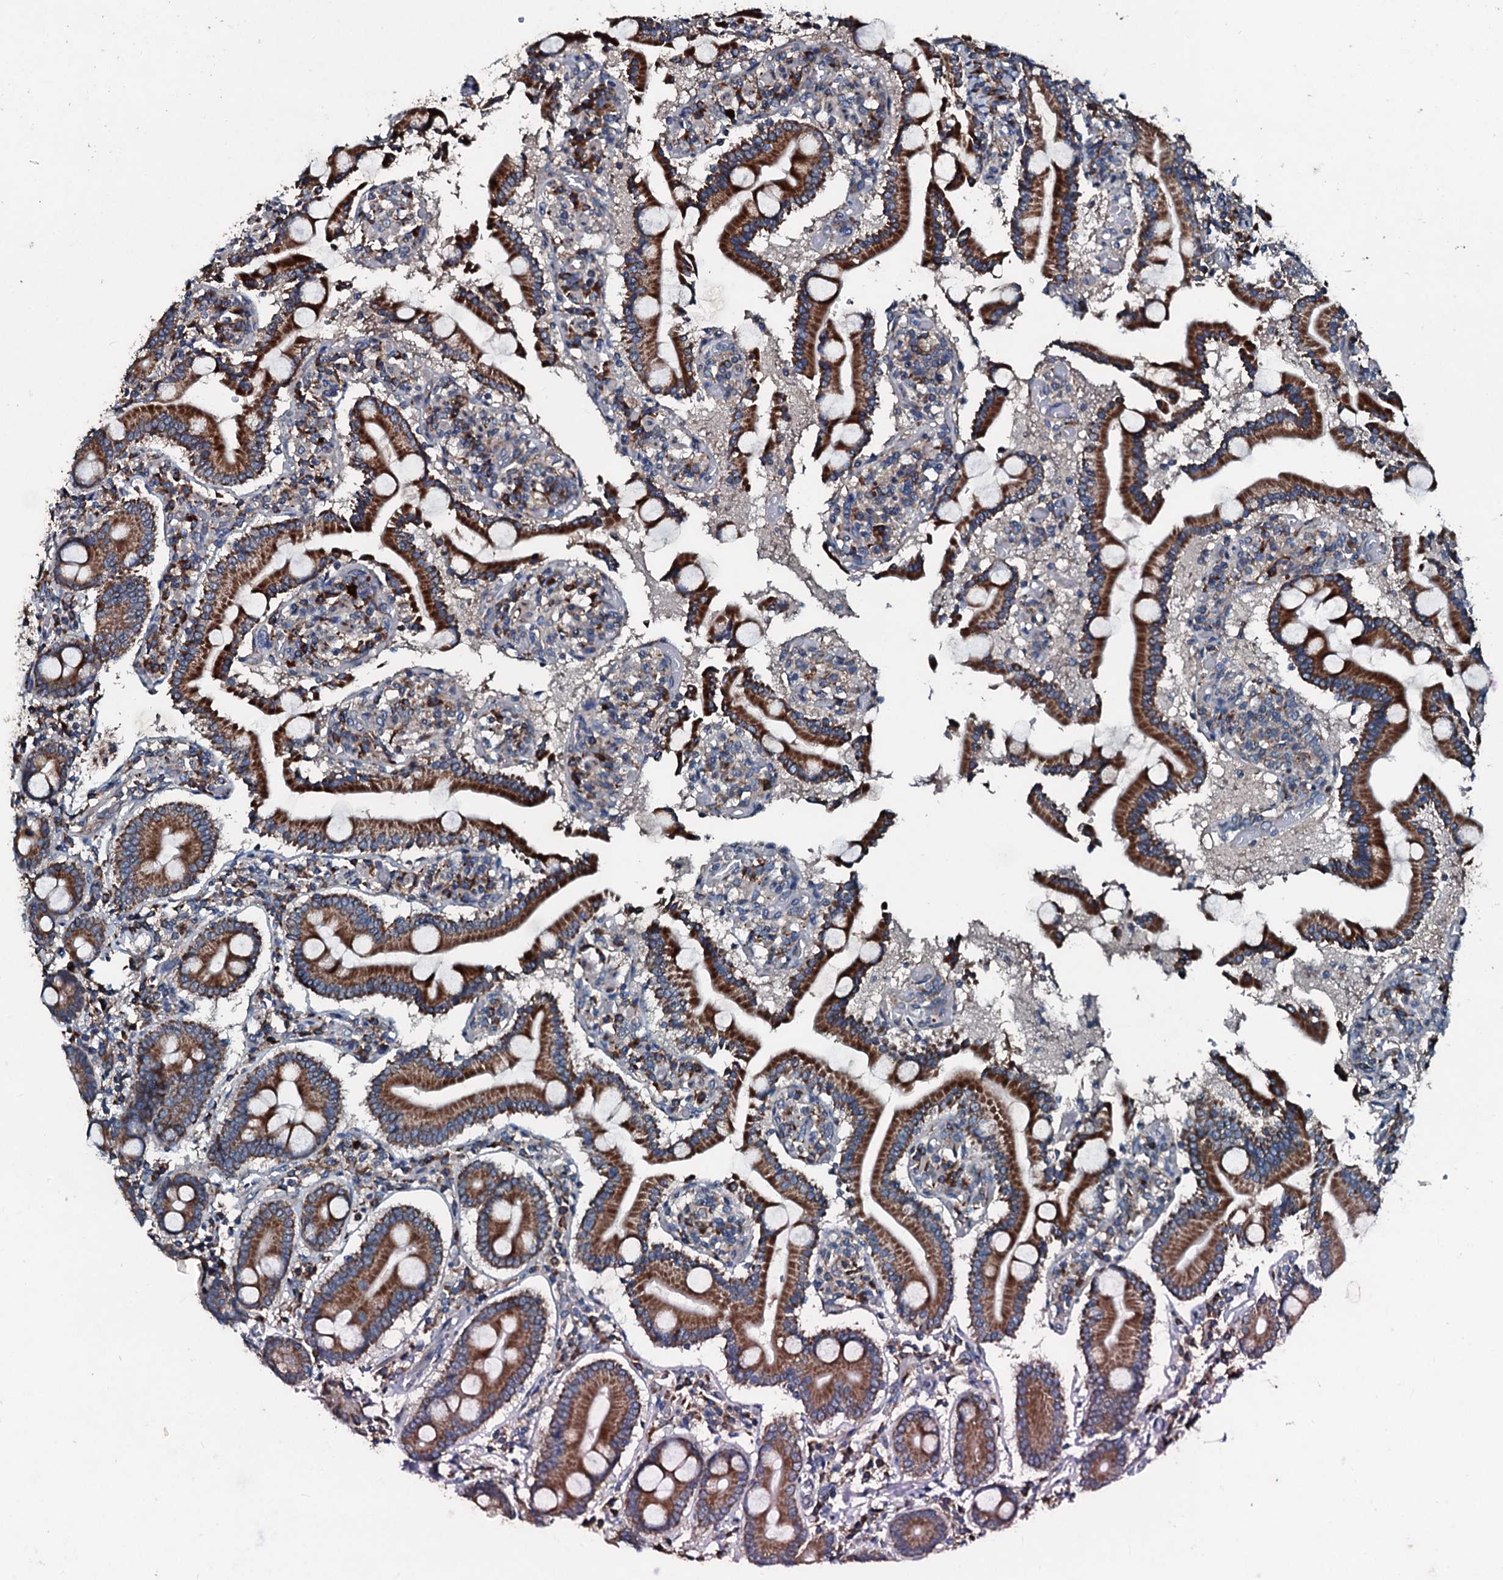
{"staining": {"intensity": "strong", "quantity": ">75%", "location": "cytoplasmic/membranous"}, "tissue": "duodenum", "cell_type": "Glandular cells", "image_type": "normal", "snomed": [{"axis": "morphology", "description": "Normal tissue, NOS"}, {"axis": "topography", "description": "Duodenum"}], "caption": "Glandular cells show strong cytoplasmic/membranous expression in approximately >75% of cells in normal duodenum.", "gene": "ACSS3", "patient": {"sex": "male", "age": 55}}